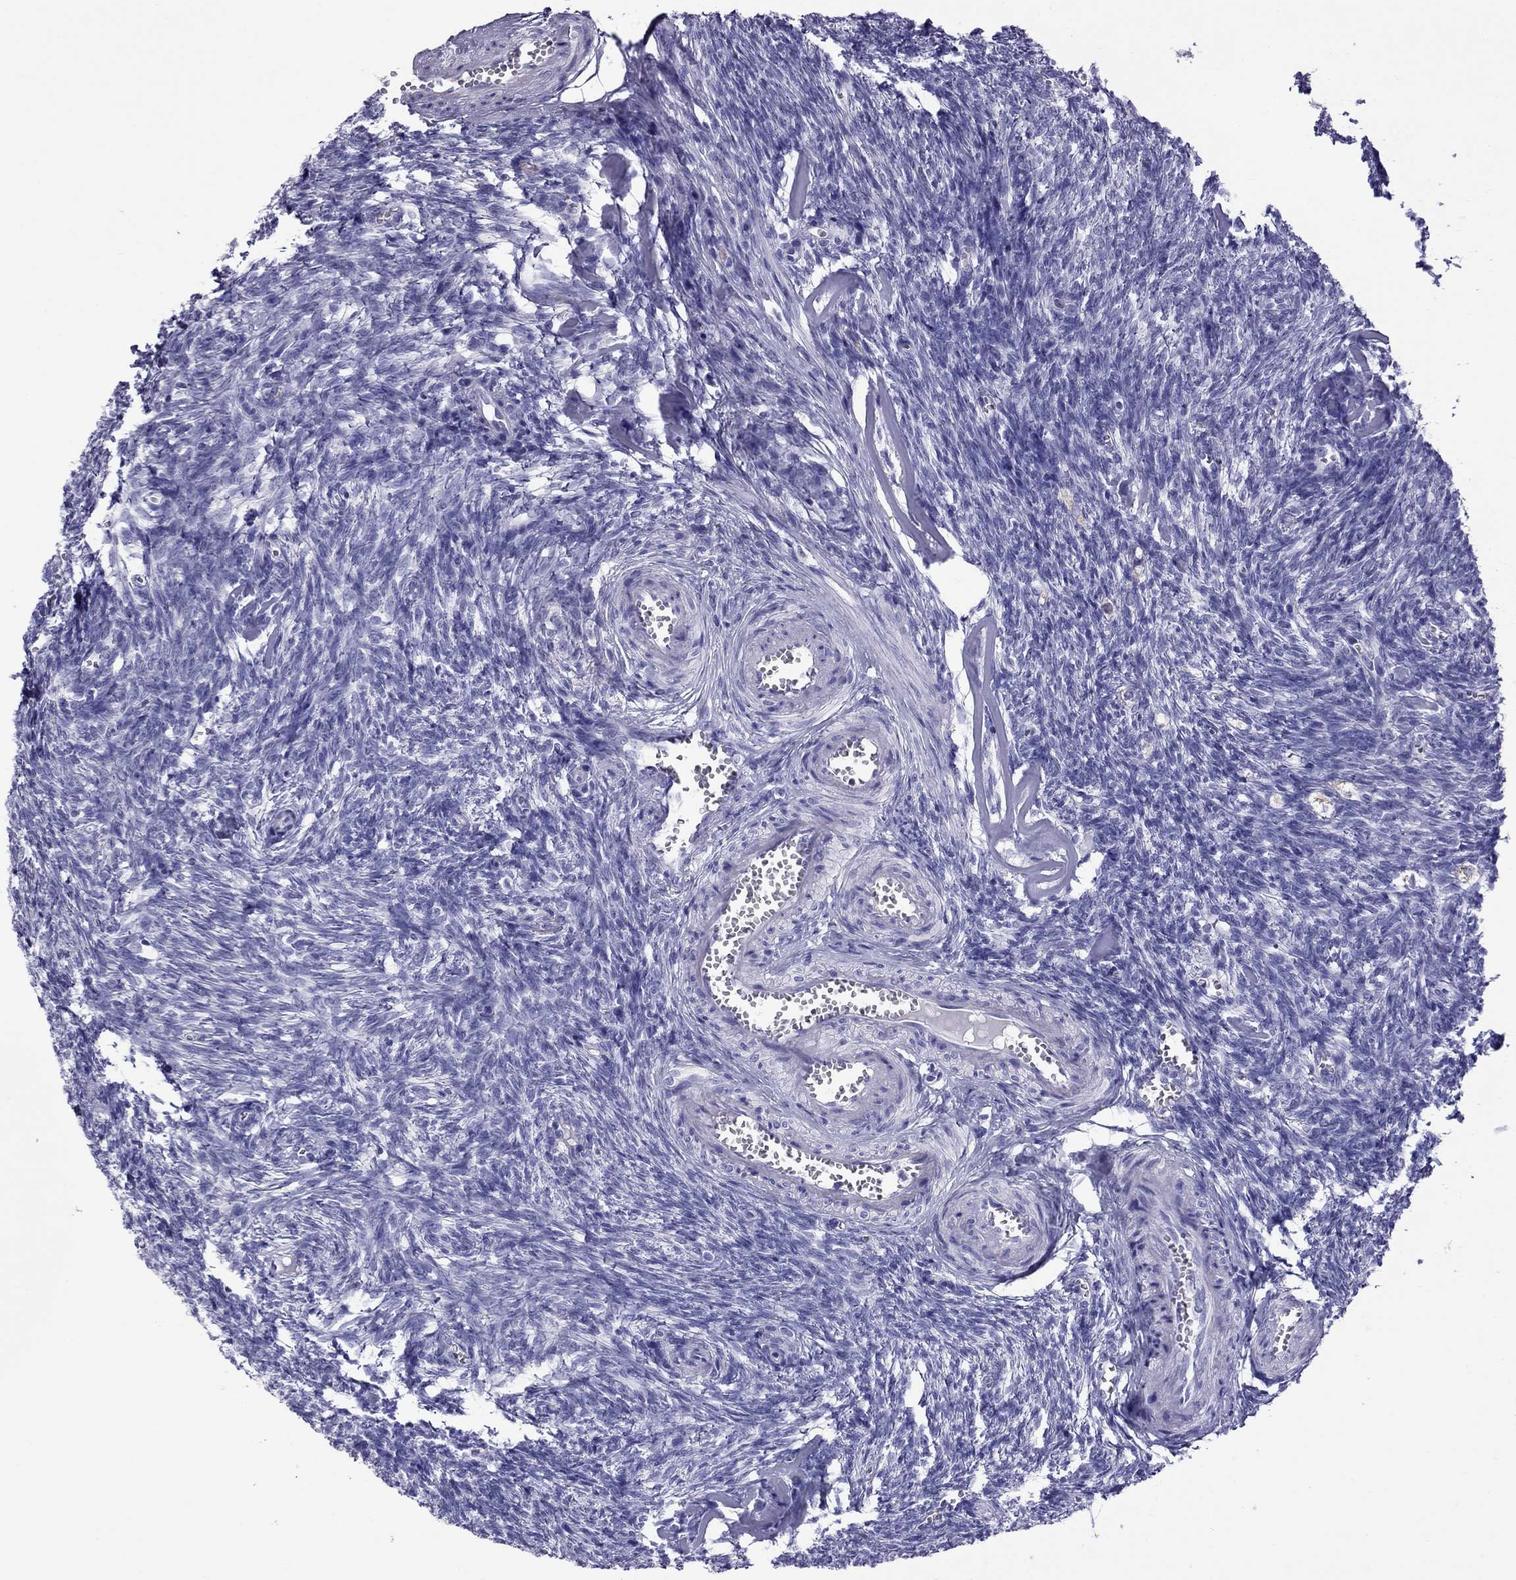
{"staining": {"intensity": "moderate", "quantity": ">75%", "location": "cytoplasmic/membranous"}, "tissue": "ovary", "cell_type": "Follicle cells", "image_type": "normal", "snomed": [{"axis": "morphology", "description": "Normal tissue, NOS"}, {"axis": "topography", "description": "Ovary"}], "caption": "High-power microscopy captured an IHC photomicrograph of unremarkable ovary, revealing moderate cytoplasmic/membranous positivity in approximately >75% of follicle cells. (Stains: DAB in brown, nuclei in blue, Microscopy: brightfield microscopy at high magnification).", "gene": "TTLL13", "patient": {"sex": "female", "age": 43}}